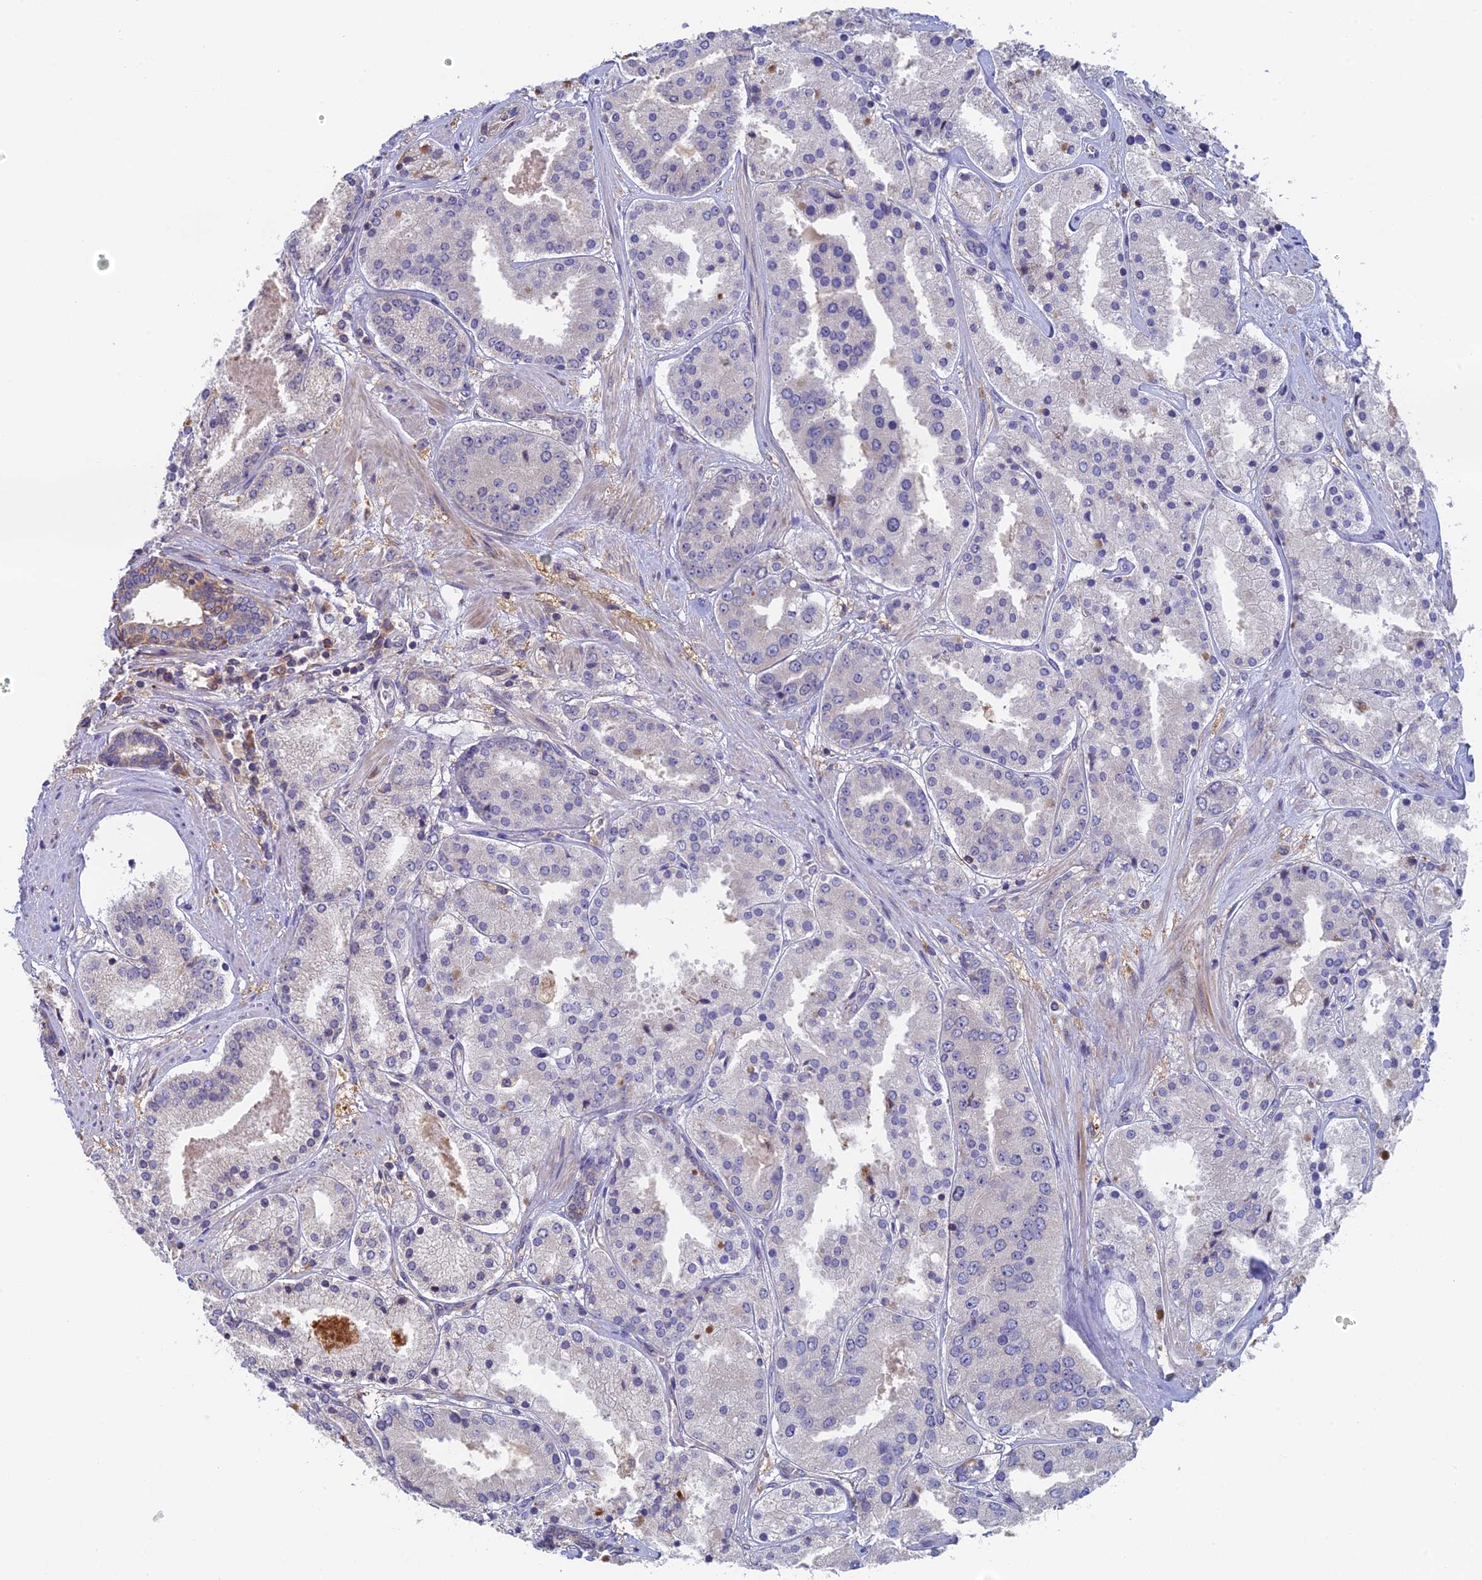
{"staining": {"intensity": "negative", "quantity": "none", "location": "none"}, "tissue": "prostate cancer", "cell_type": "Tumor cells", "image_type": "cancer", "snomed": [{"axis": "morphology", "description": "Adenocarcinoma, High grade"}, {"axis": "topography", "description": "Prostate"}], "caption": "Micrograph shows no significant protein staining in tumor cells of prostate high-grade adenocarcinoma. (DAB immunohistochemistry (IHC), high magnification).", "gene": "IPO5", "patient": {"sex": "male", "age": 63}}